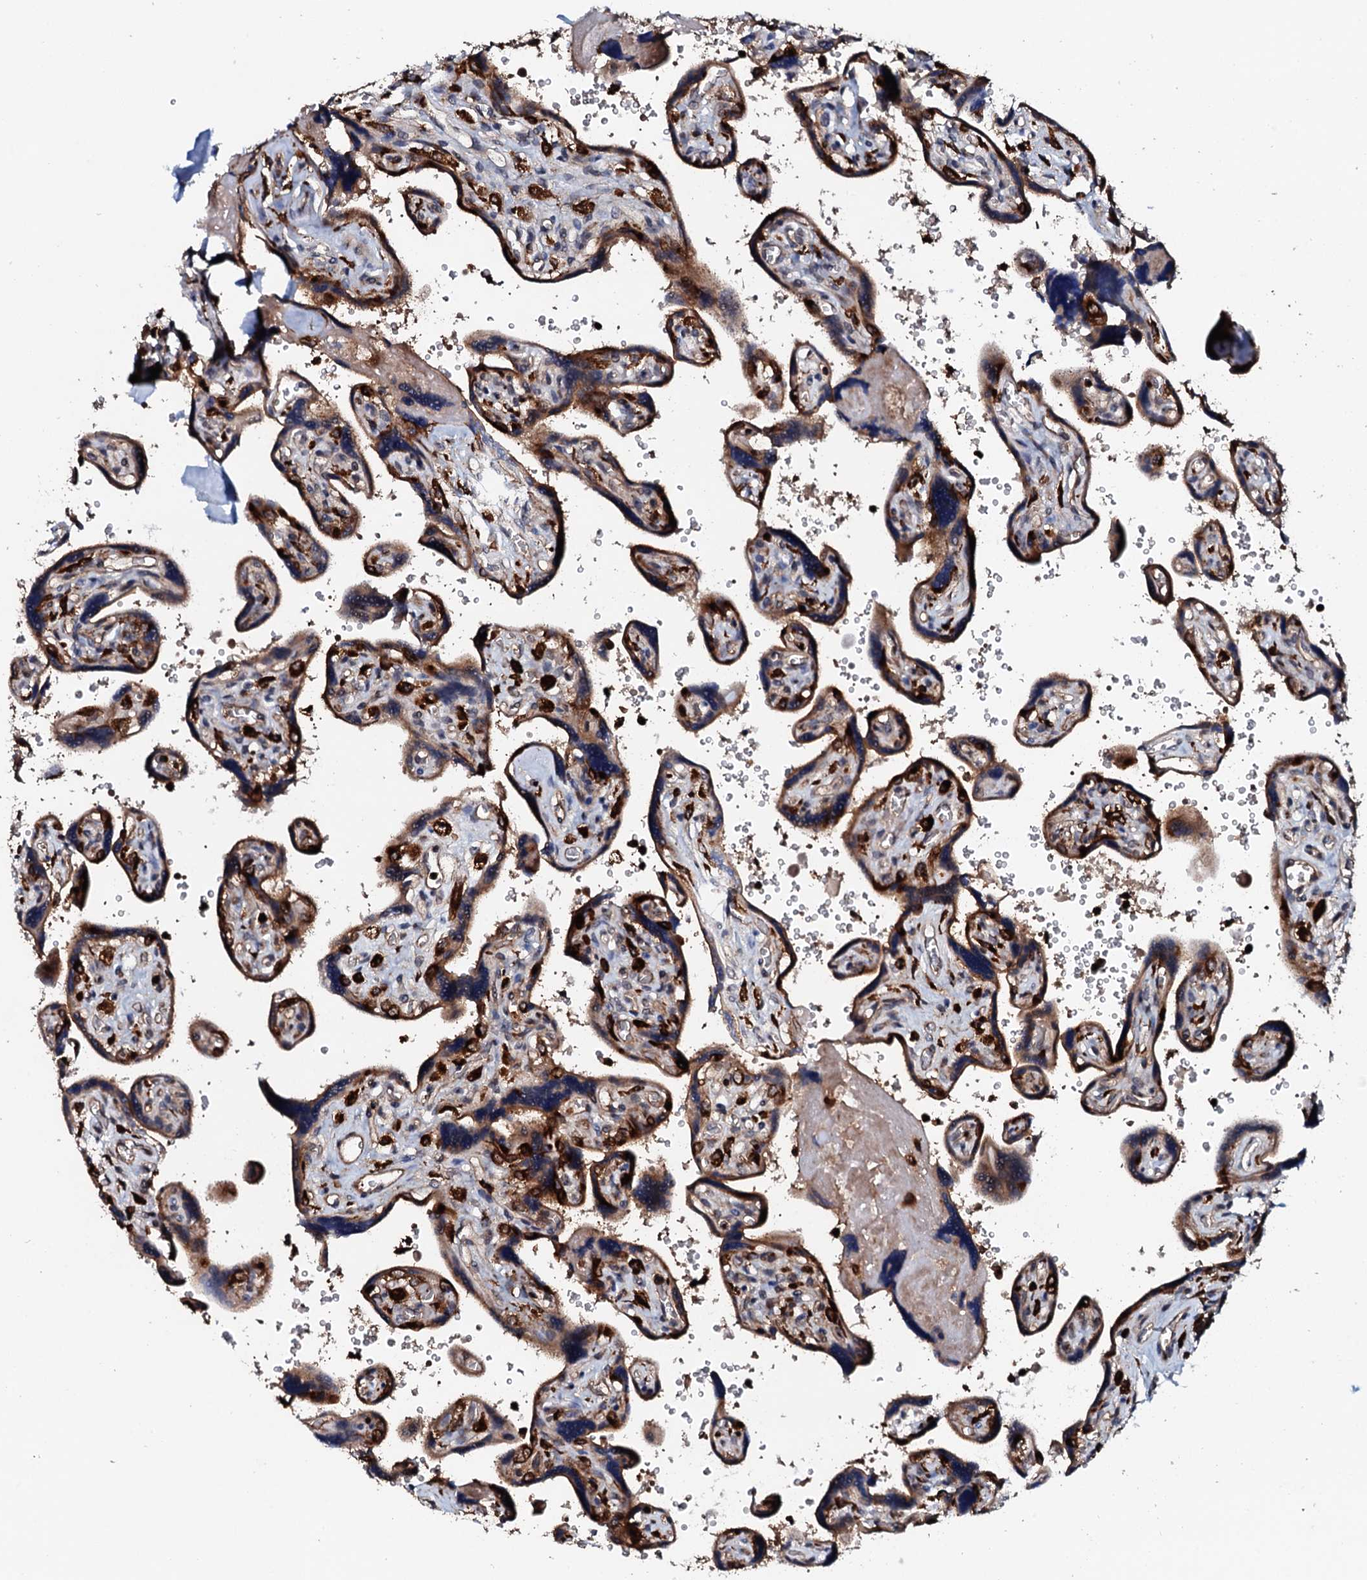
{"staining": {"intensity": "strong", "quantity": ">75%", "location": "cytoplasmic/membranous"}, "tissue": "placenta", "cell_type": "Trophoblastic cells", "image_type": "normal", "snomed": [{"axis": "morphology", "description": "Normal tissue, NOS"}, {"axis": "topography", "description": "Placenta"}], "caption": "Immunohistochemical staining of unremarkable human placenta reveals >75% levels of strong cytoplasmic/membranous protein staining in approximately >75% of trophoblastic cells.", "gene": "VAMP8", "patient": {"sex": "female", "age": 39}}